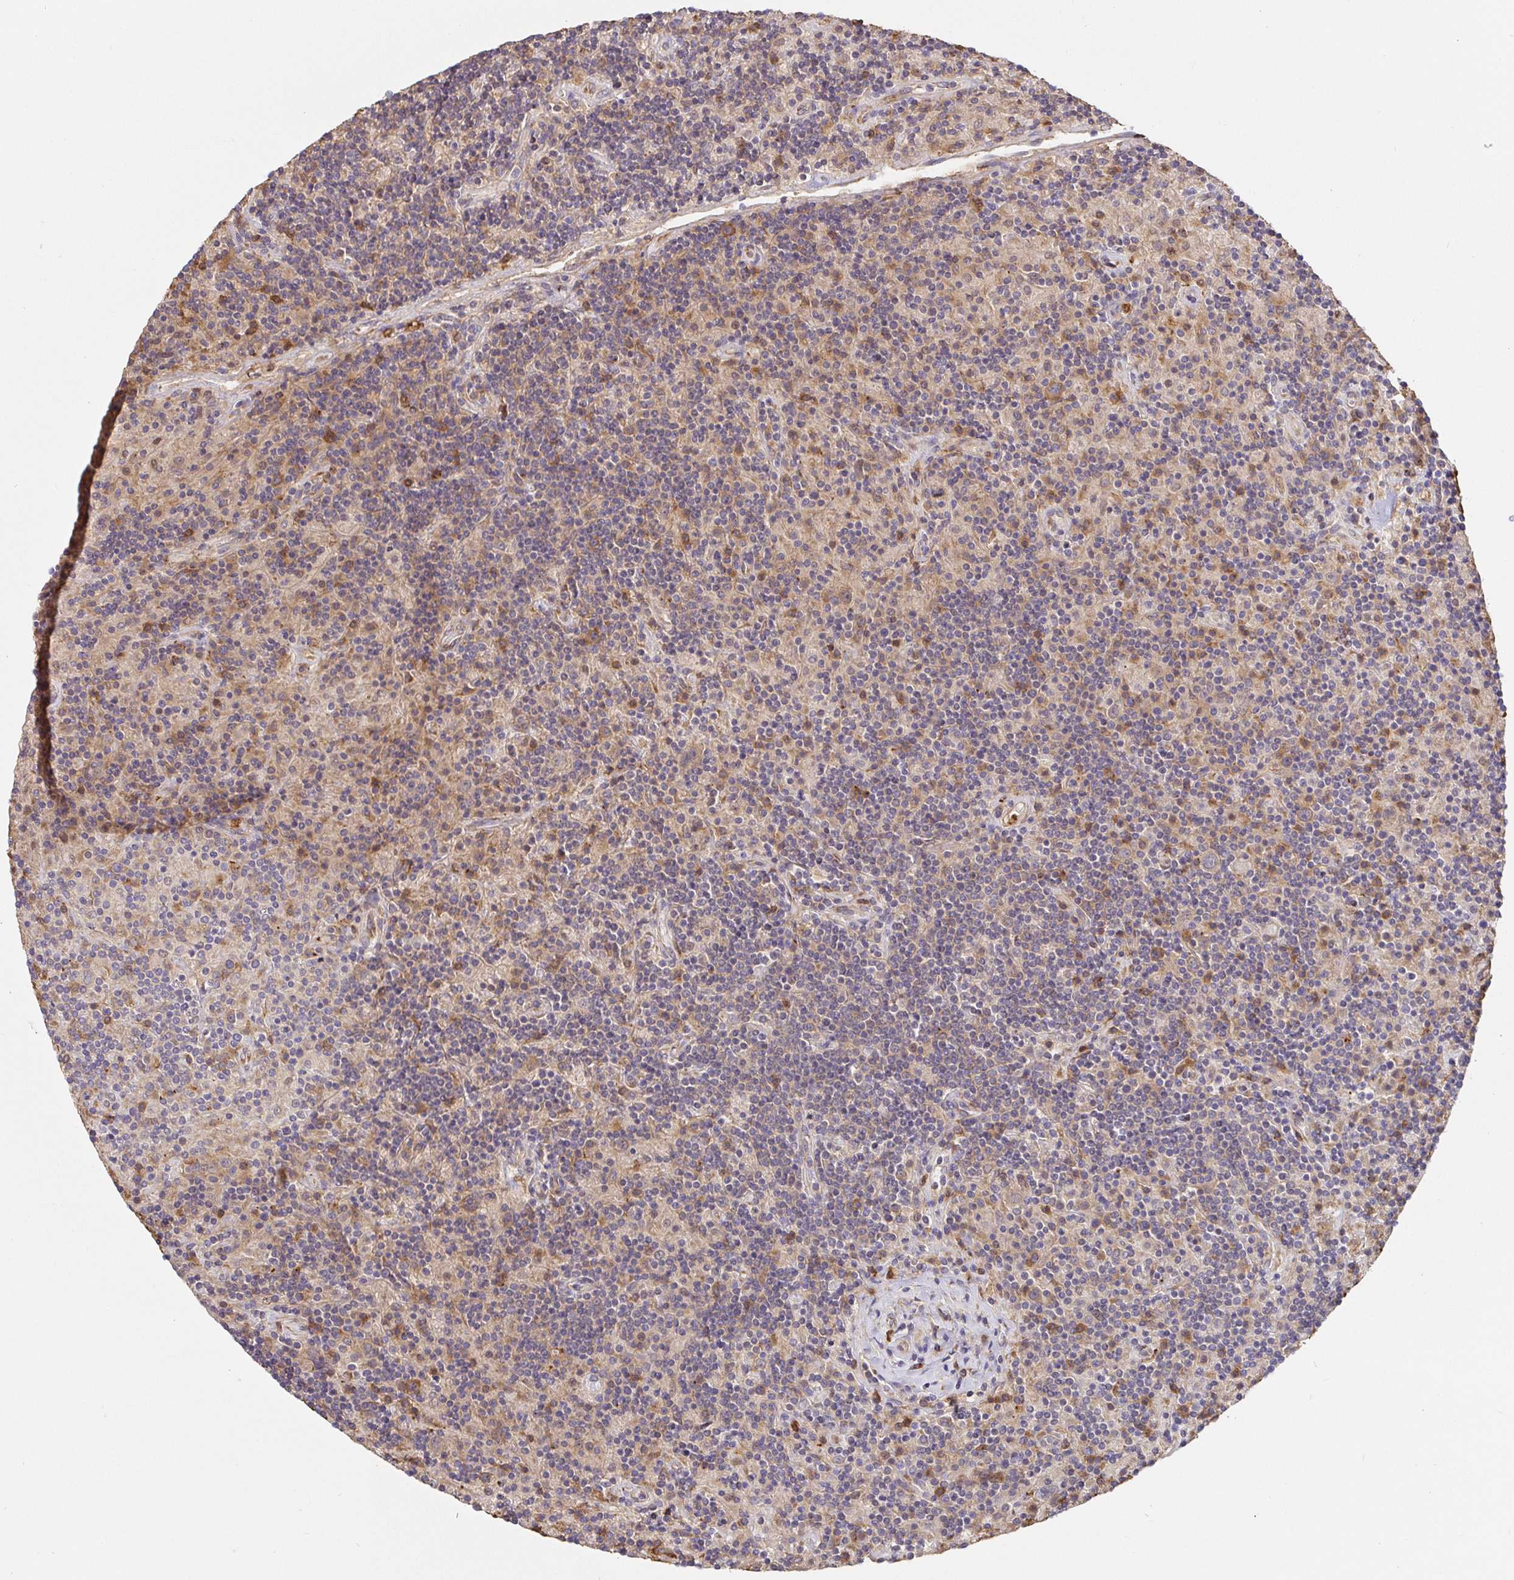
{"staining": {"intensity": "weak", "quantity": ">75%", "location": "cytoplasmic/membranous"}, "tissue": "lymphoma", "cell_type": "Tumor cells", "image_type": "cancer", "snomed": [{"axis": "morphology", "description": "Hodgkin's disease, NOS"}, {"axis": "topography", "description": "Lymph node"}], "caption": "The histopathology image reveals immunohistochemical staining of lymphoma. There is weak cytoplasmic/membranous expression is present in about >75% of tumor cells. (DAB (3,3'-diaminobenzidine) IHC with brightfield microscopy, high magnification).", "gene": "PDPK1", "patient": {"sex": "male", "age": 70}}